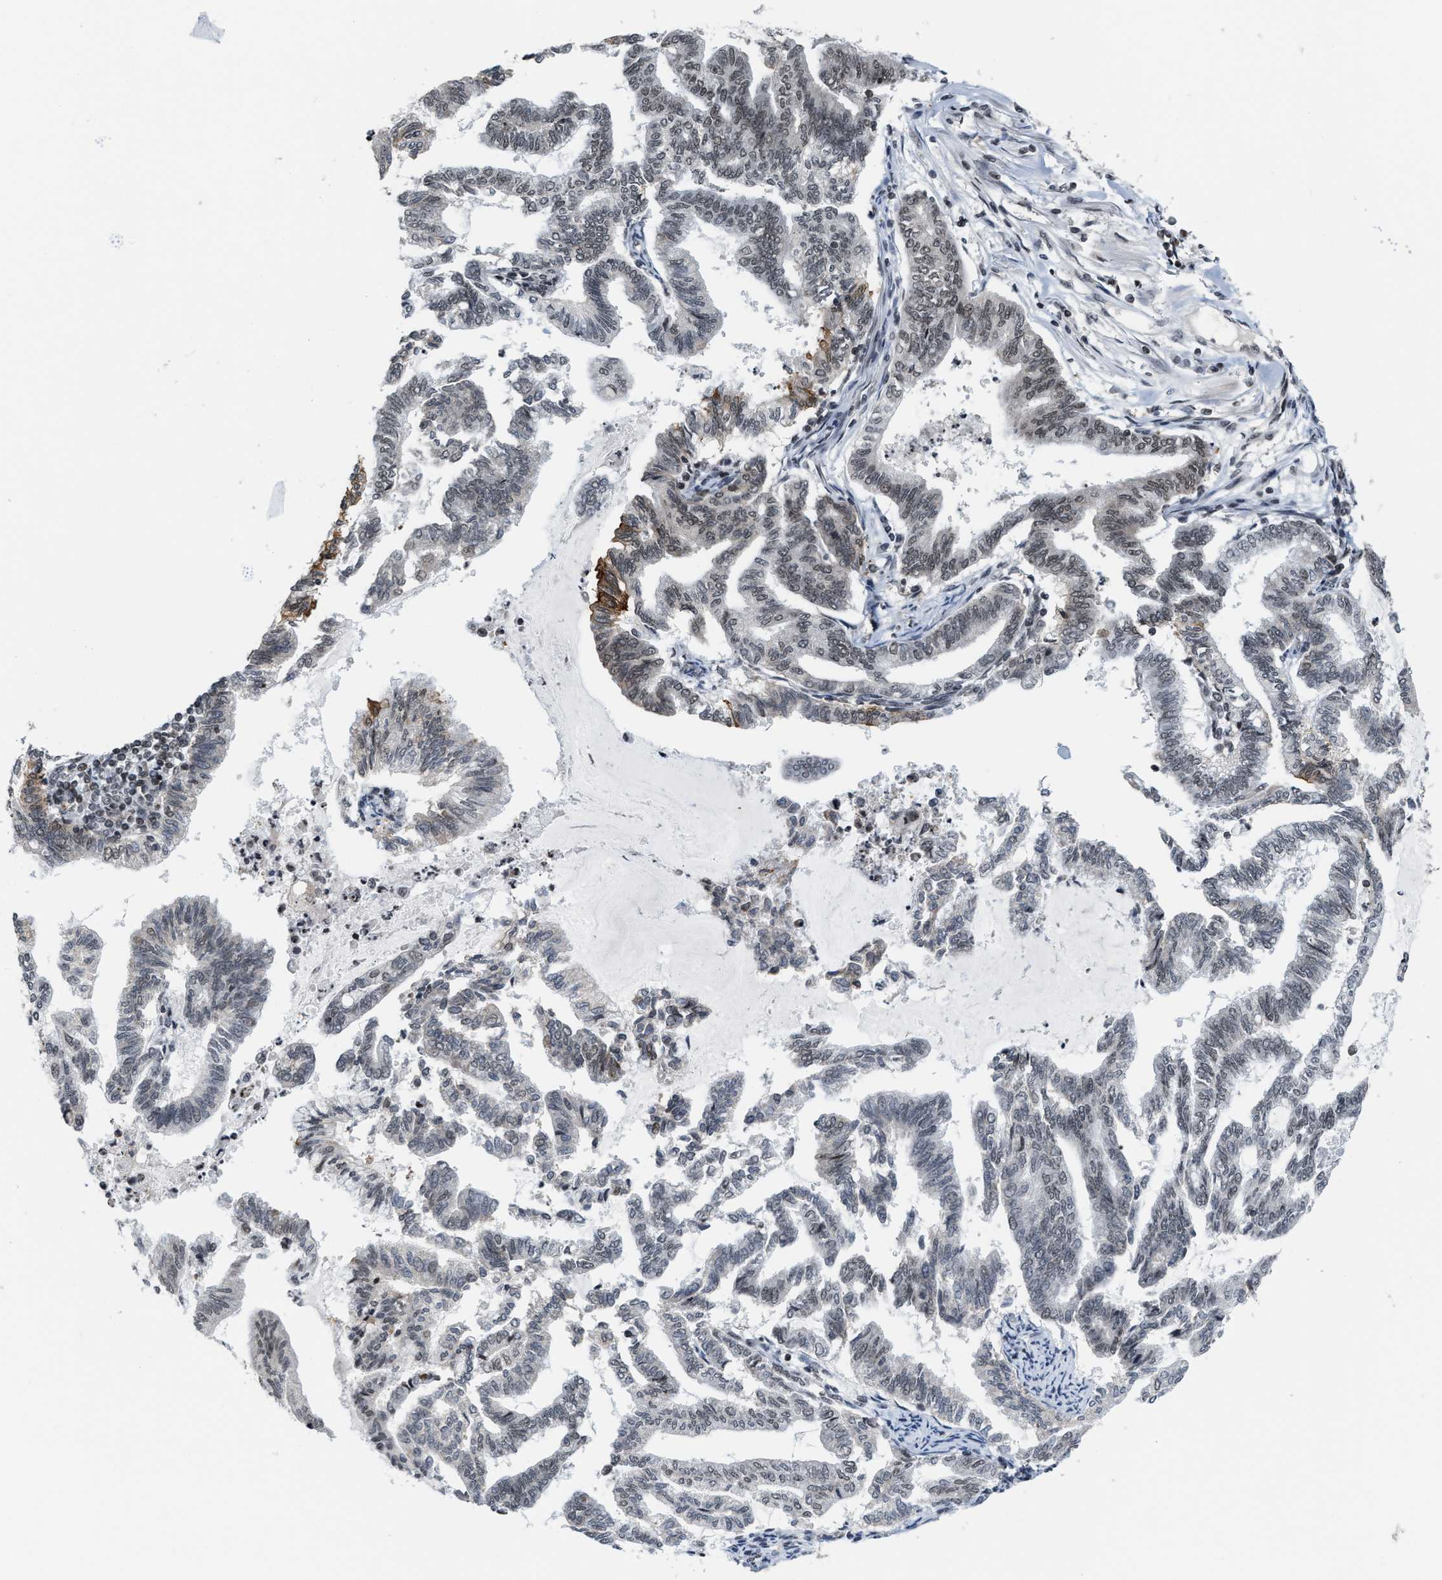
{"staining": {"intensity": "weak", "quantity": "25%-75%", "location": "nuclear"}, "tissue": "endometrial cancer", "cell_type": "Tumor cells", "image_type": "cancer", "snomed": [{"axis": "morphology", "description": "Adenocarcinoma, NOS"}, {"axis": "topography", "description": "Endometrium"}], "caption": "A high-resolution histopathology image shows immunohistochemistry (IHC) staining of endometrial cancer (adenocarcinoma), which shows weak nuclear expression in approximately 25%-75% of tumor cells.", "gene": "ANKRD6", "patient": {"sex": "female", "age": 79}}